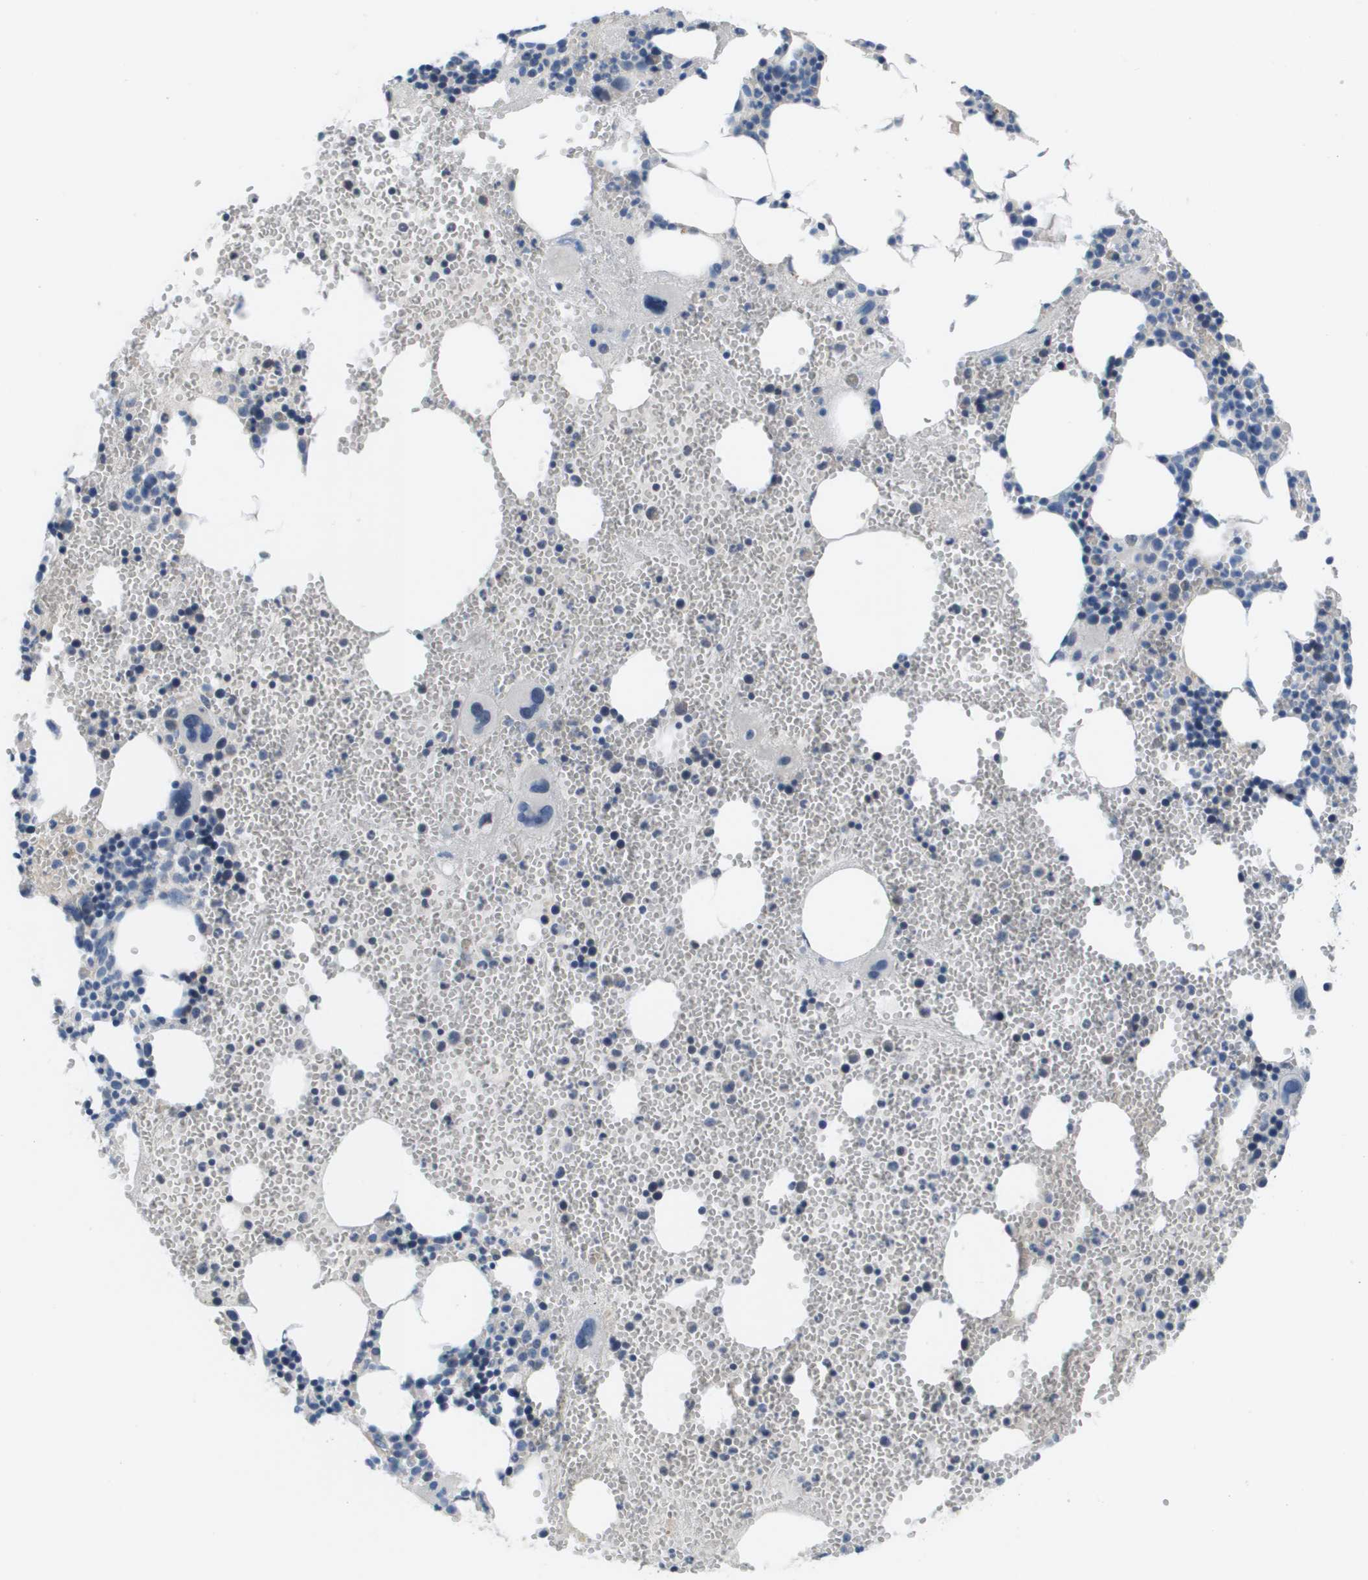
{"staining": {"intensity": "weak", "quantity": "<25%", "location": "cytoplasmic/membranous"}, "tissue": "bone marrow", "cell_type": "Hematopoietic cells", "image_type": "normal", "snomed": [{"axis": "morphology", "description": "Normal tissue, NOS"}, {"axis": "morphology", "description": "Inflammation, NOS"}, {"axis": "topography", "description": "Bone marrow"}], "caption": "Immunohistochemistry of unremarkable human bone marrow exhibits no staining in hematopoietic cells.", "gene": "NCS1", "patient": {"sex": "female", "age": 76}}